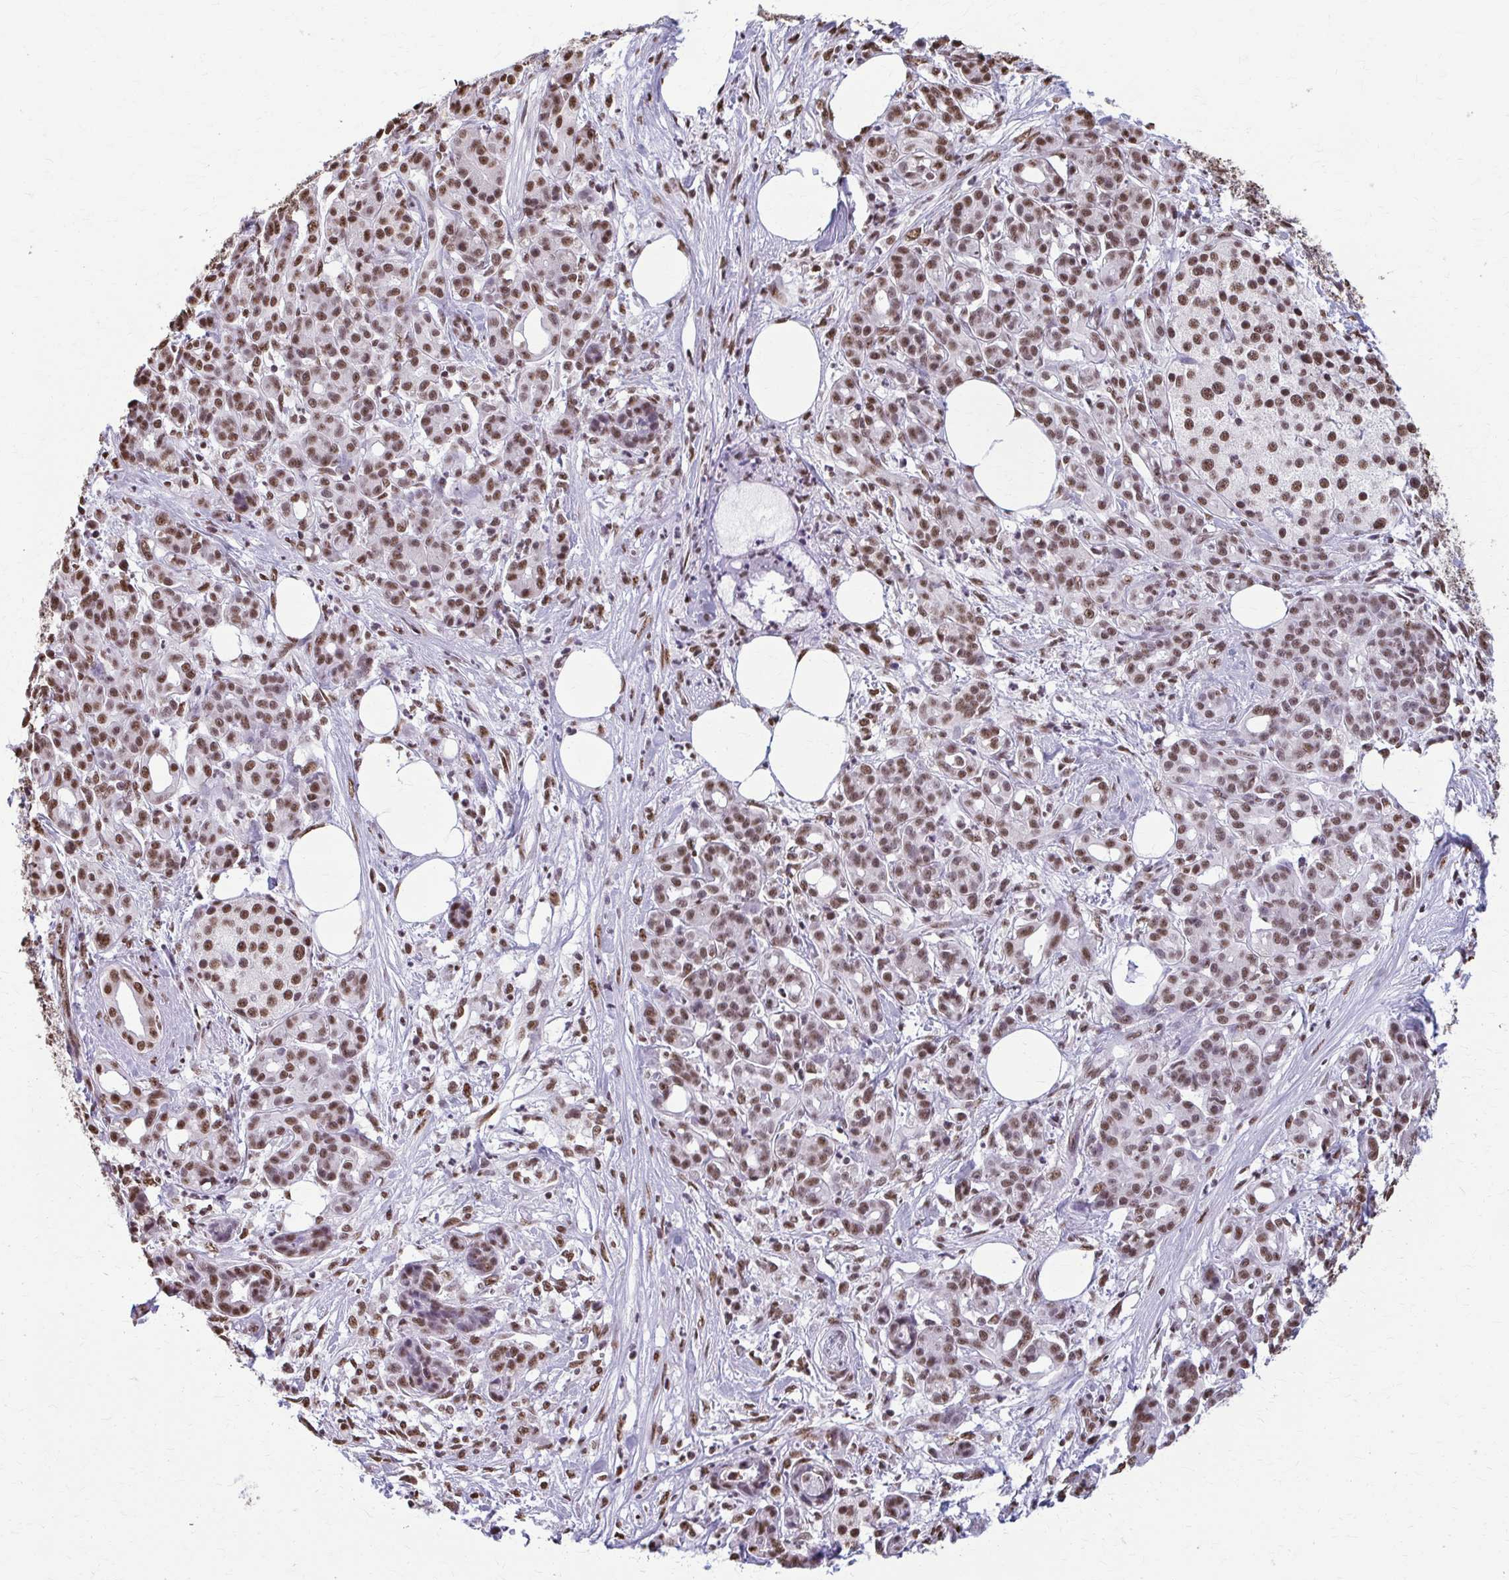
{"staining": {"intensity": "moderate", "quantity": ">75%", "location": "nuclear"}, "tissue": "pancreatic cancer", "cell_type": "Tumor cells", "image_type": "cancer", "snomed": [{"axis": "morphology", "description": "Adenocarcinoma, NOS"}, {"axis": "topography", "description": "Pancreas"}], "caption": "Tumor cells reveal medium levels of moderate nuclear positivity in approximately >75% of cells in pancreatic adenocarcinoma. The staining is performed using DAB (3,3'-diaminobenzidine) brown chromogen to label protein expression. The nuclei are counter-stained blue using hematoxylin.", "gene": "SNRPA", "patient": {"sex": "female", "age": 66}}